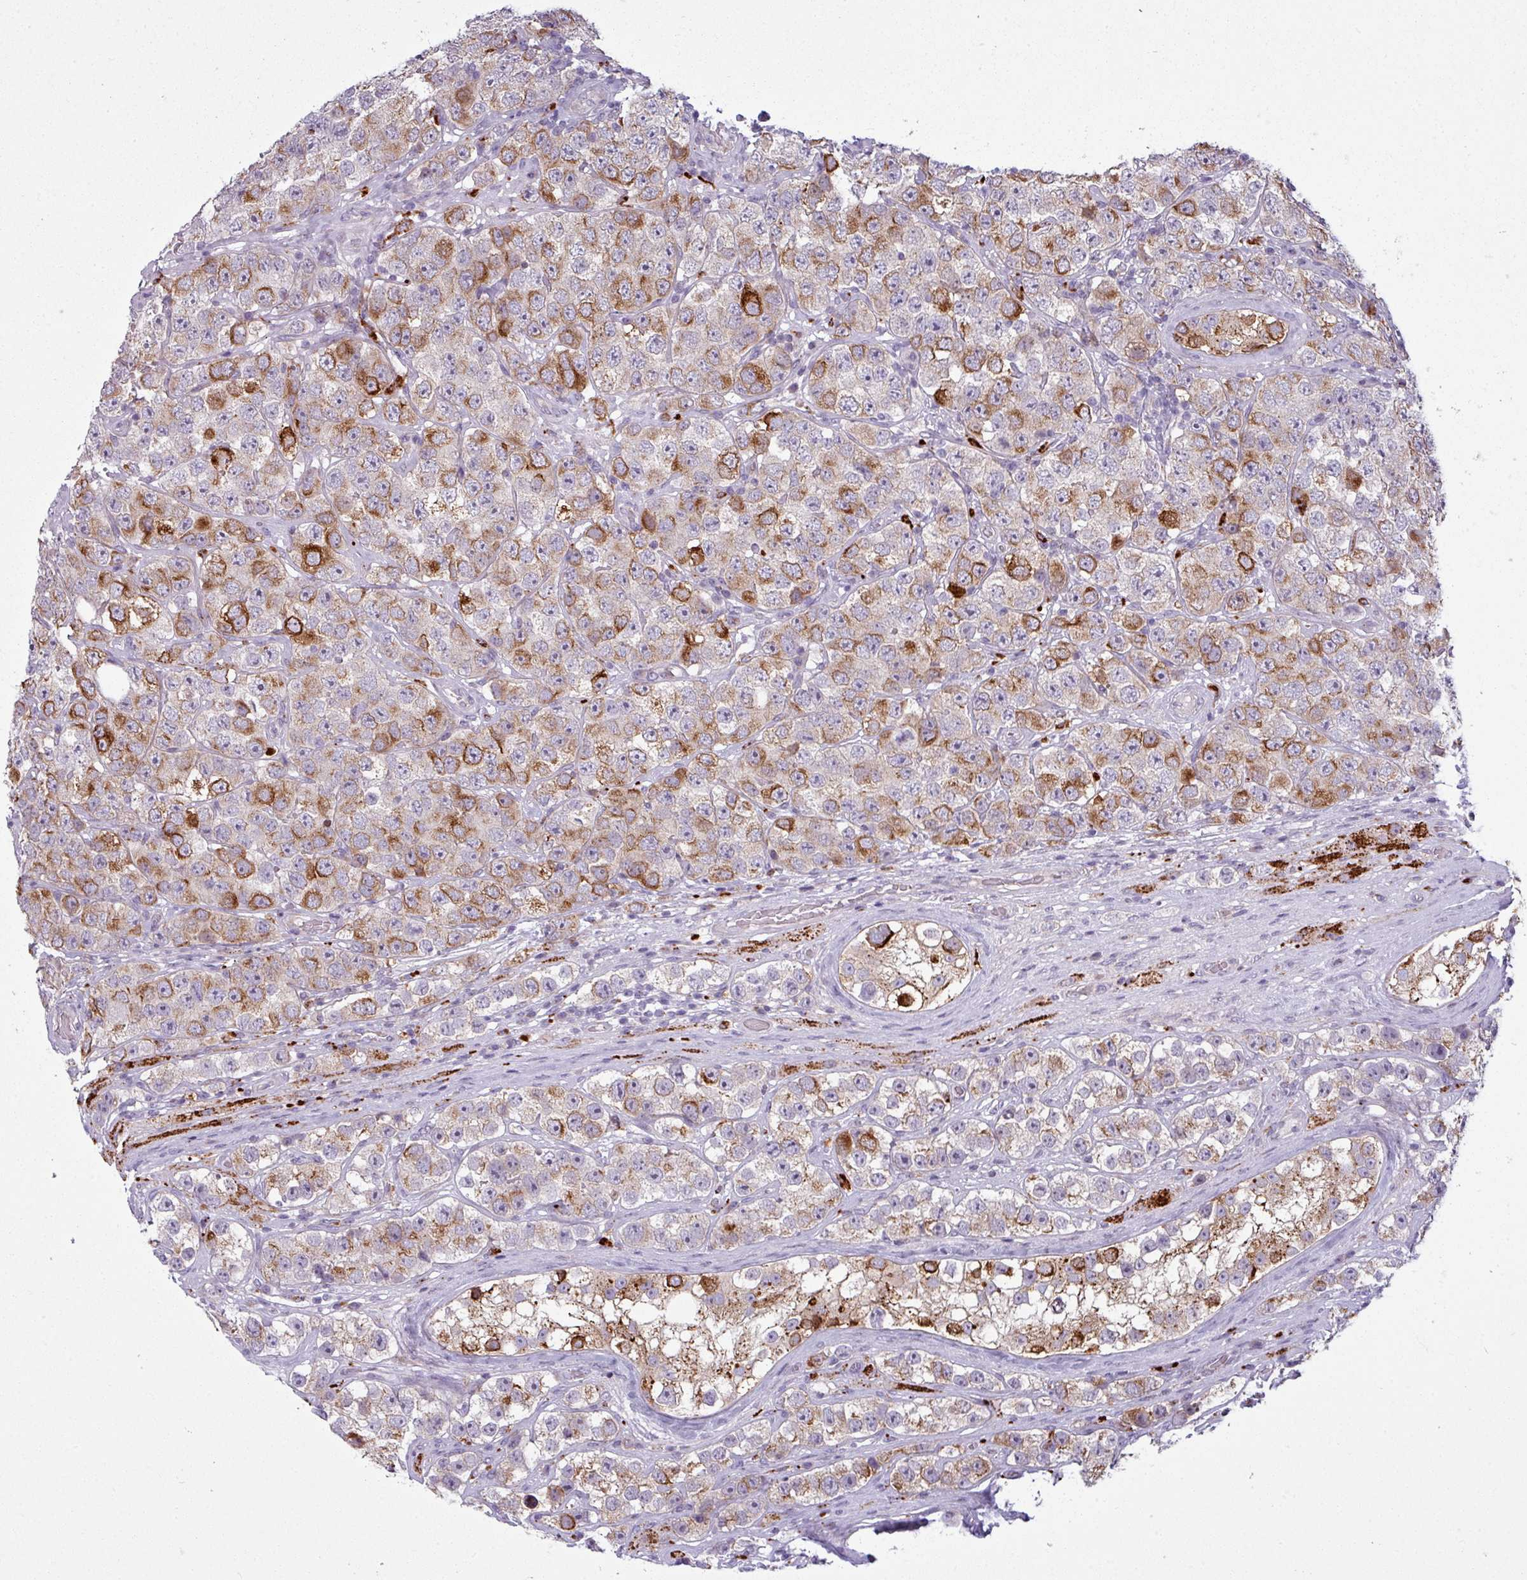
{"staining": {"intensity": "moderate", "quantity": ">75%", "location": "cytoplasmic/membranous"}, "tissue": "testis cancer", "cell_type": "Tumor cells", "image_type": "cancer", "snomed": [{"axis": "morphology", "description": "Seminoma, NOS"}, {"axis": "topography", "description": "Testis"}], "caption": "The immunohistochemical stain highlights moderate cytoplasmic/membranous positivity in tumor cells of seminoma (testis) tissue. Nuclei are stained in blue.", "gene": "MAP7D2", "patient": {"sex": "male", "age": 28}}